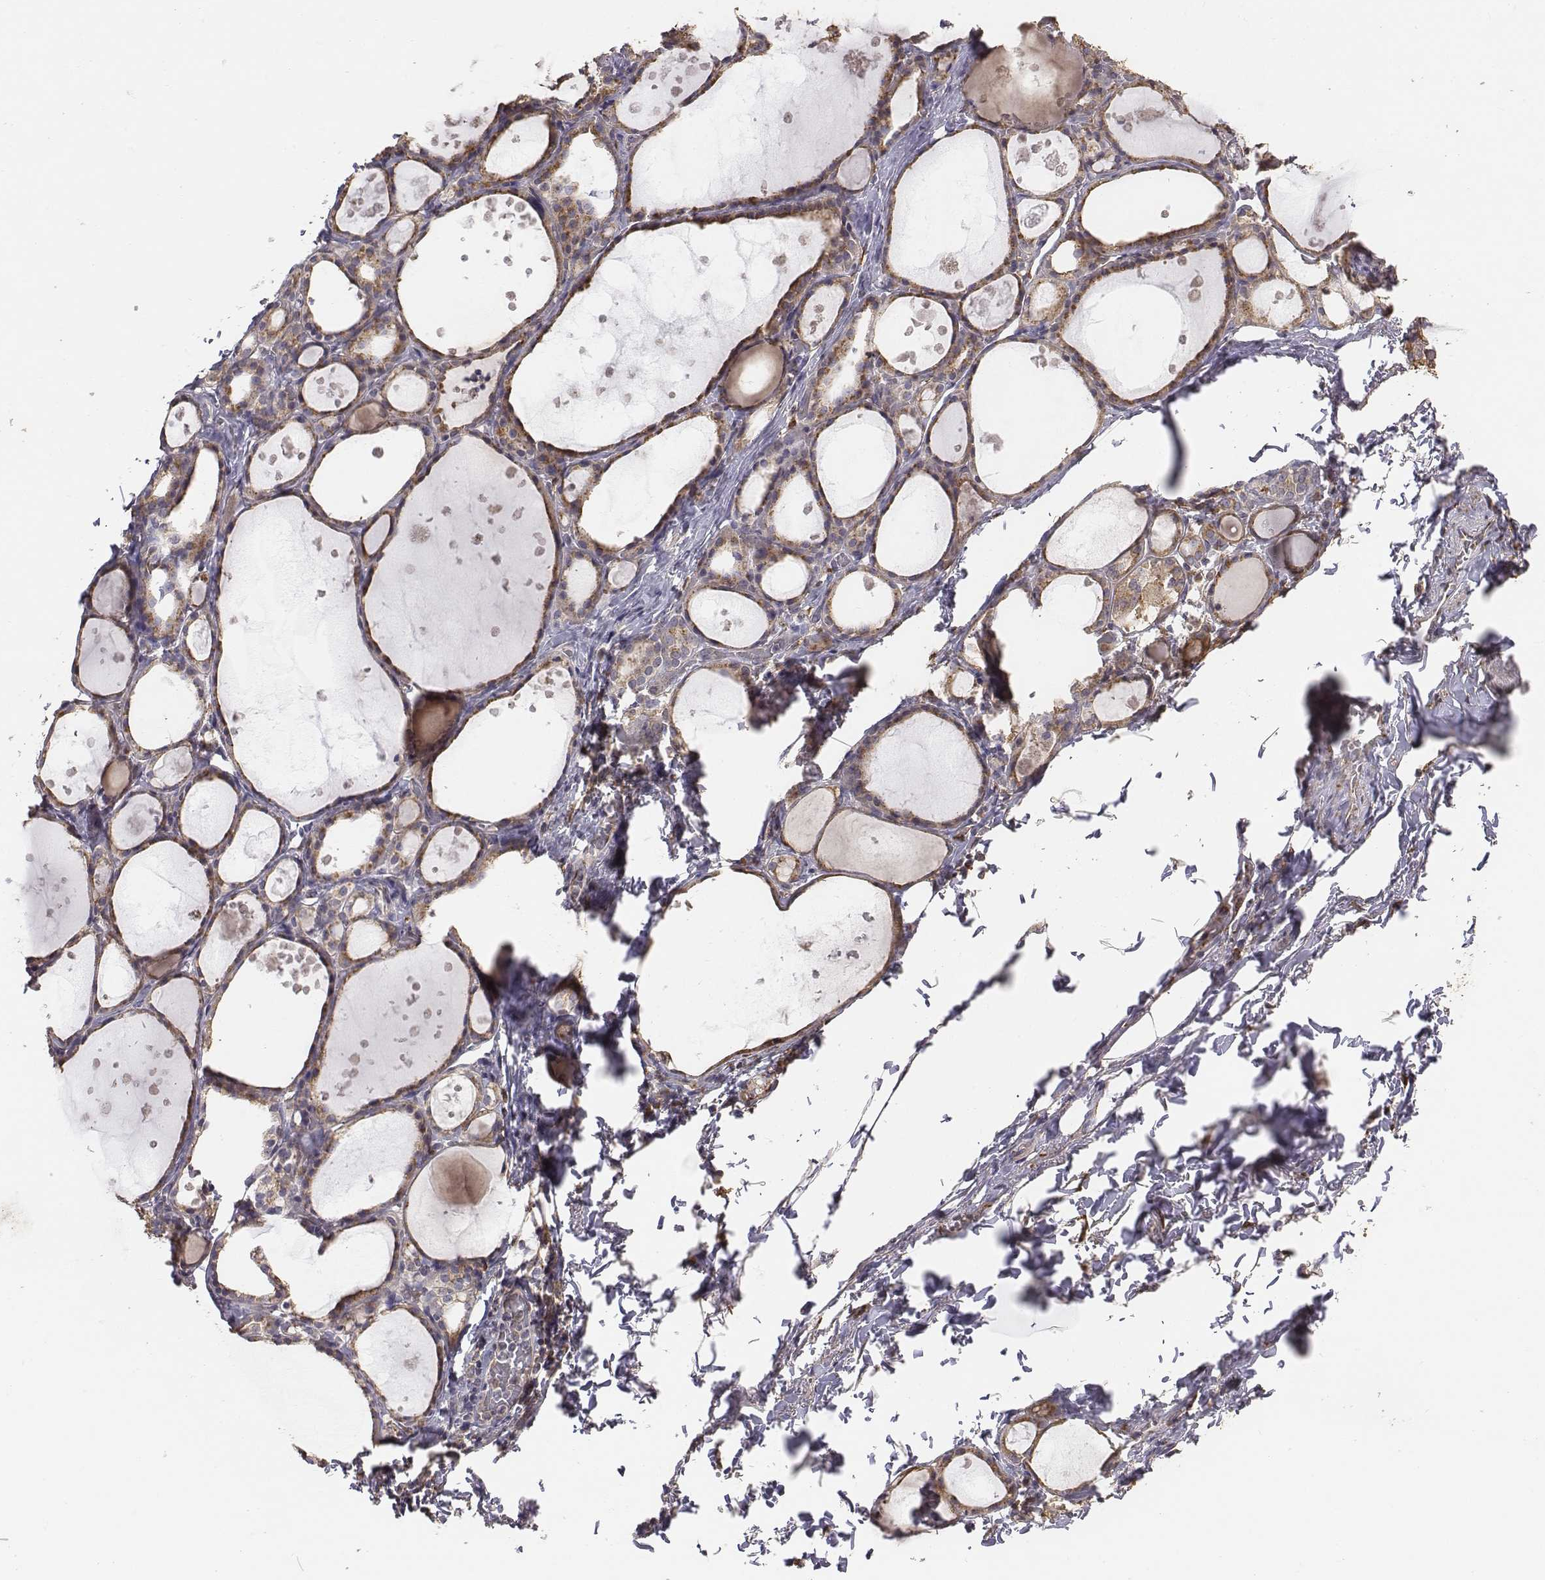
{"staining": {"intensity": "moderate", "quantity": ">75%", "location": "cytoplasmic/membranous"}, "tissue": "thyroid gland", "cell_type": "Glandular cells", "image_type": "normal", "snomed": [{"axis": "morphology", "description": "Normal tissue, NOS"}, {"axis": "topography", "description": "Thyroid gland"}], "caption": "Immunohistochemistry (IHC) staining of benign thyroid gland, which displays medium levels of moderate cytoplasmic/membranous positivity in about >75% of glandular cells indicating moderate cytoplasmic/membranous protein staining. The staining was performed using DAB (3,3'-diaminobenzidine) (brown) for protein detection and nuclei were counterstained in hematoxylin (blue).", "gene": "AP1B1", "patient": {"sex": "male", "age": 68}}